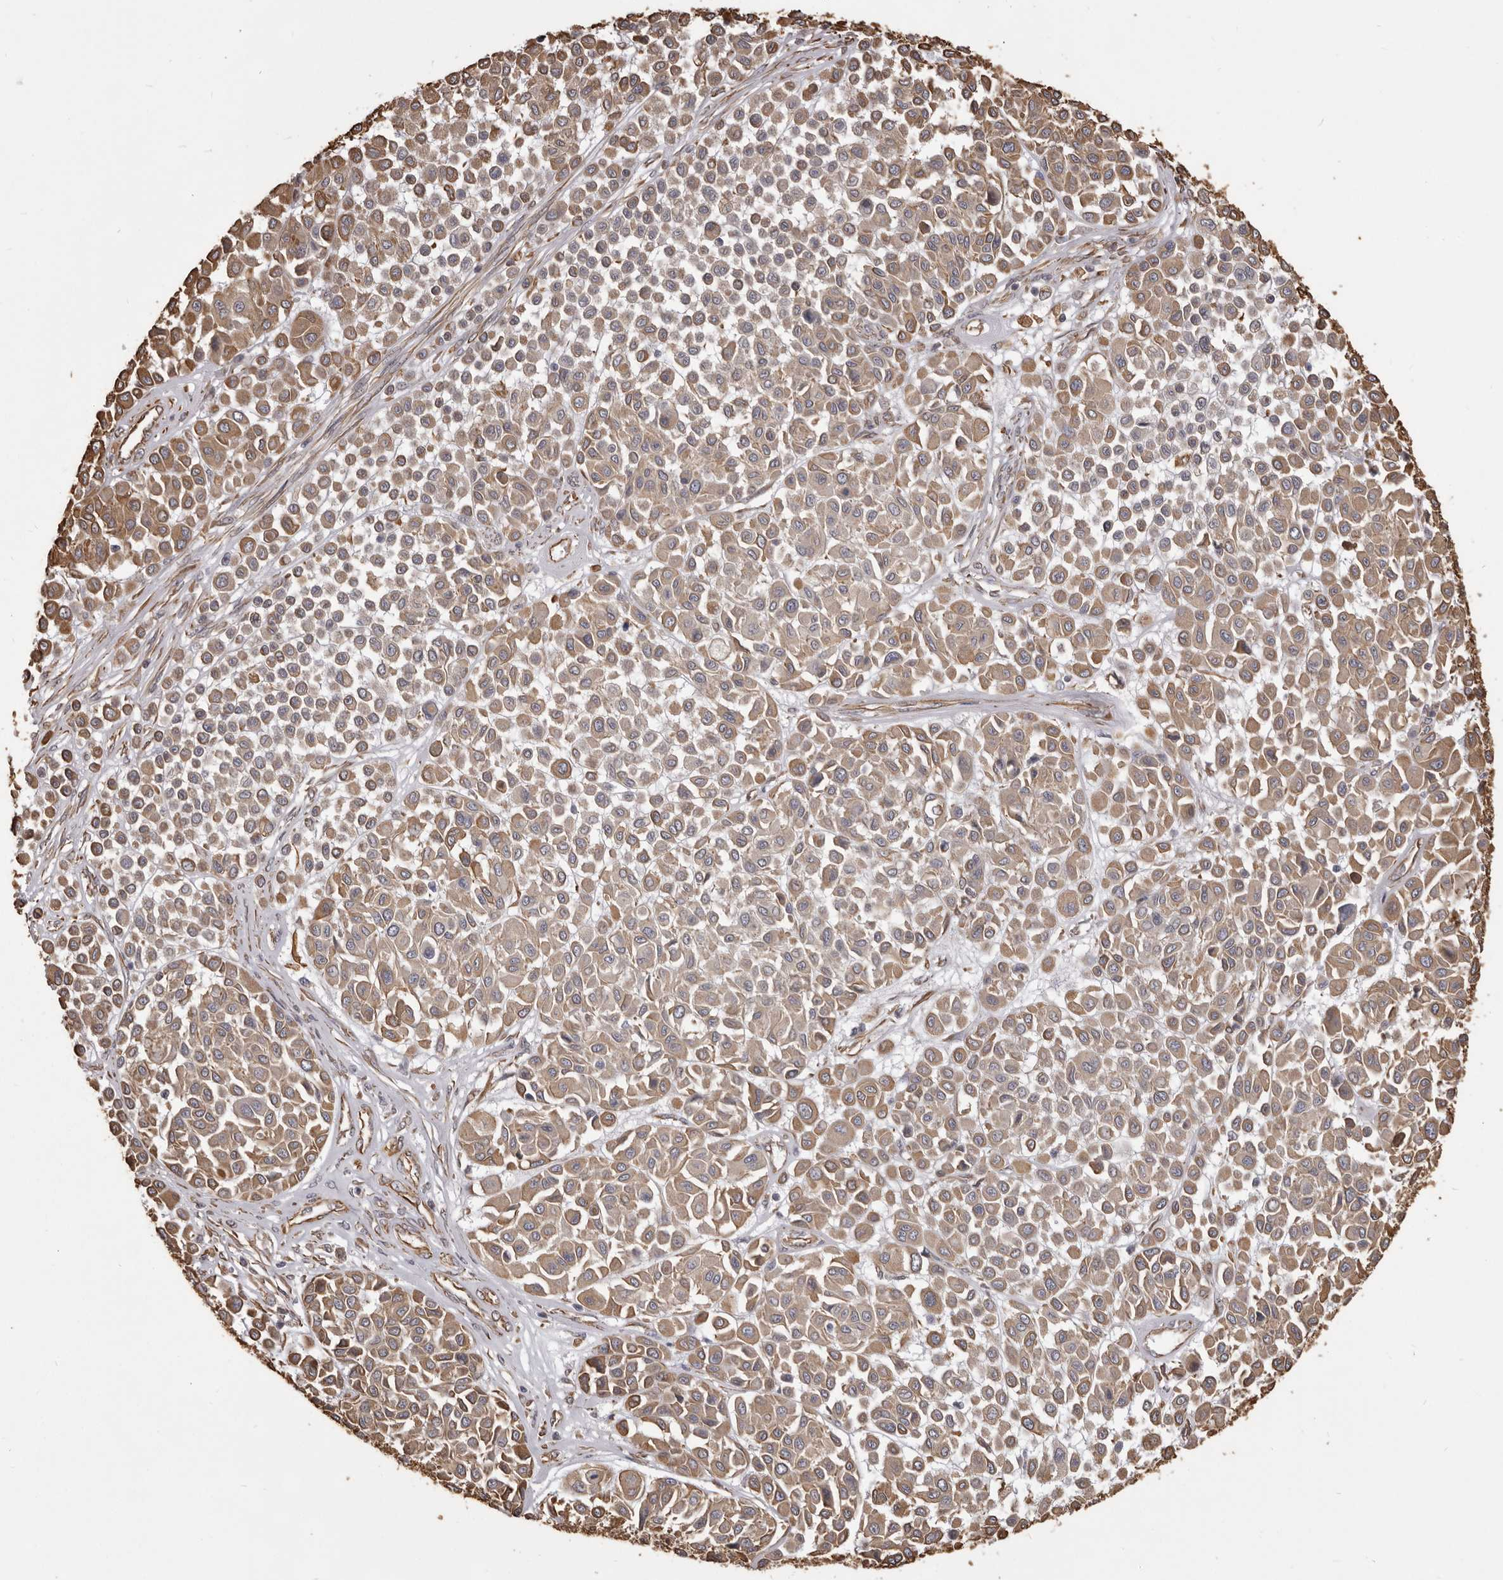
{"staining": {"intensity": "moderate", "quantity": ">75%", "location": "cytoplasmic/membranous"}, "tissue": "melanoma", "cell_type": "Tumor cells", "image_type": "cancer", "snomed": [{"axis": "morphology", "description": "Malignant melanoma, Metastatic site"}, {"axis": "topography", "description": "Soft tissue"}], "caption": "Melanoma stained with a protein marker exhibits moderate staining in tumor cells.", "gene": "MTURN", "patient": {"sex": "male", "age": 41}}